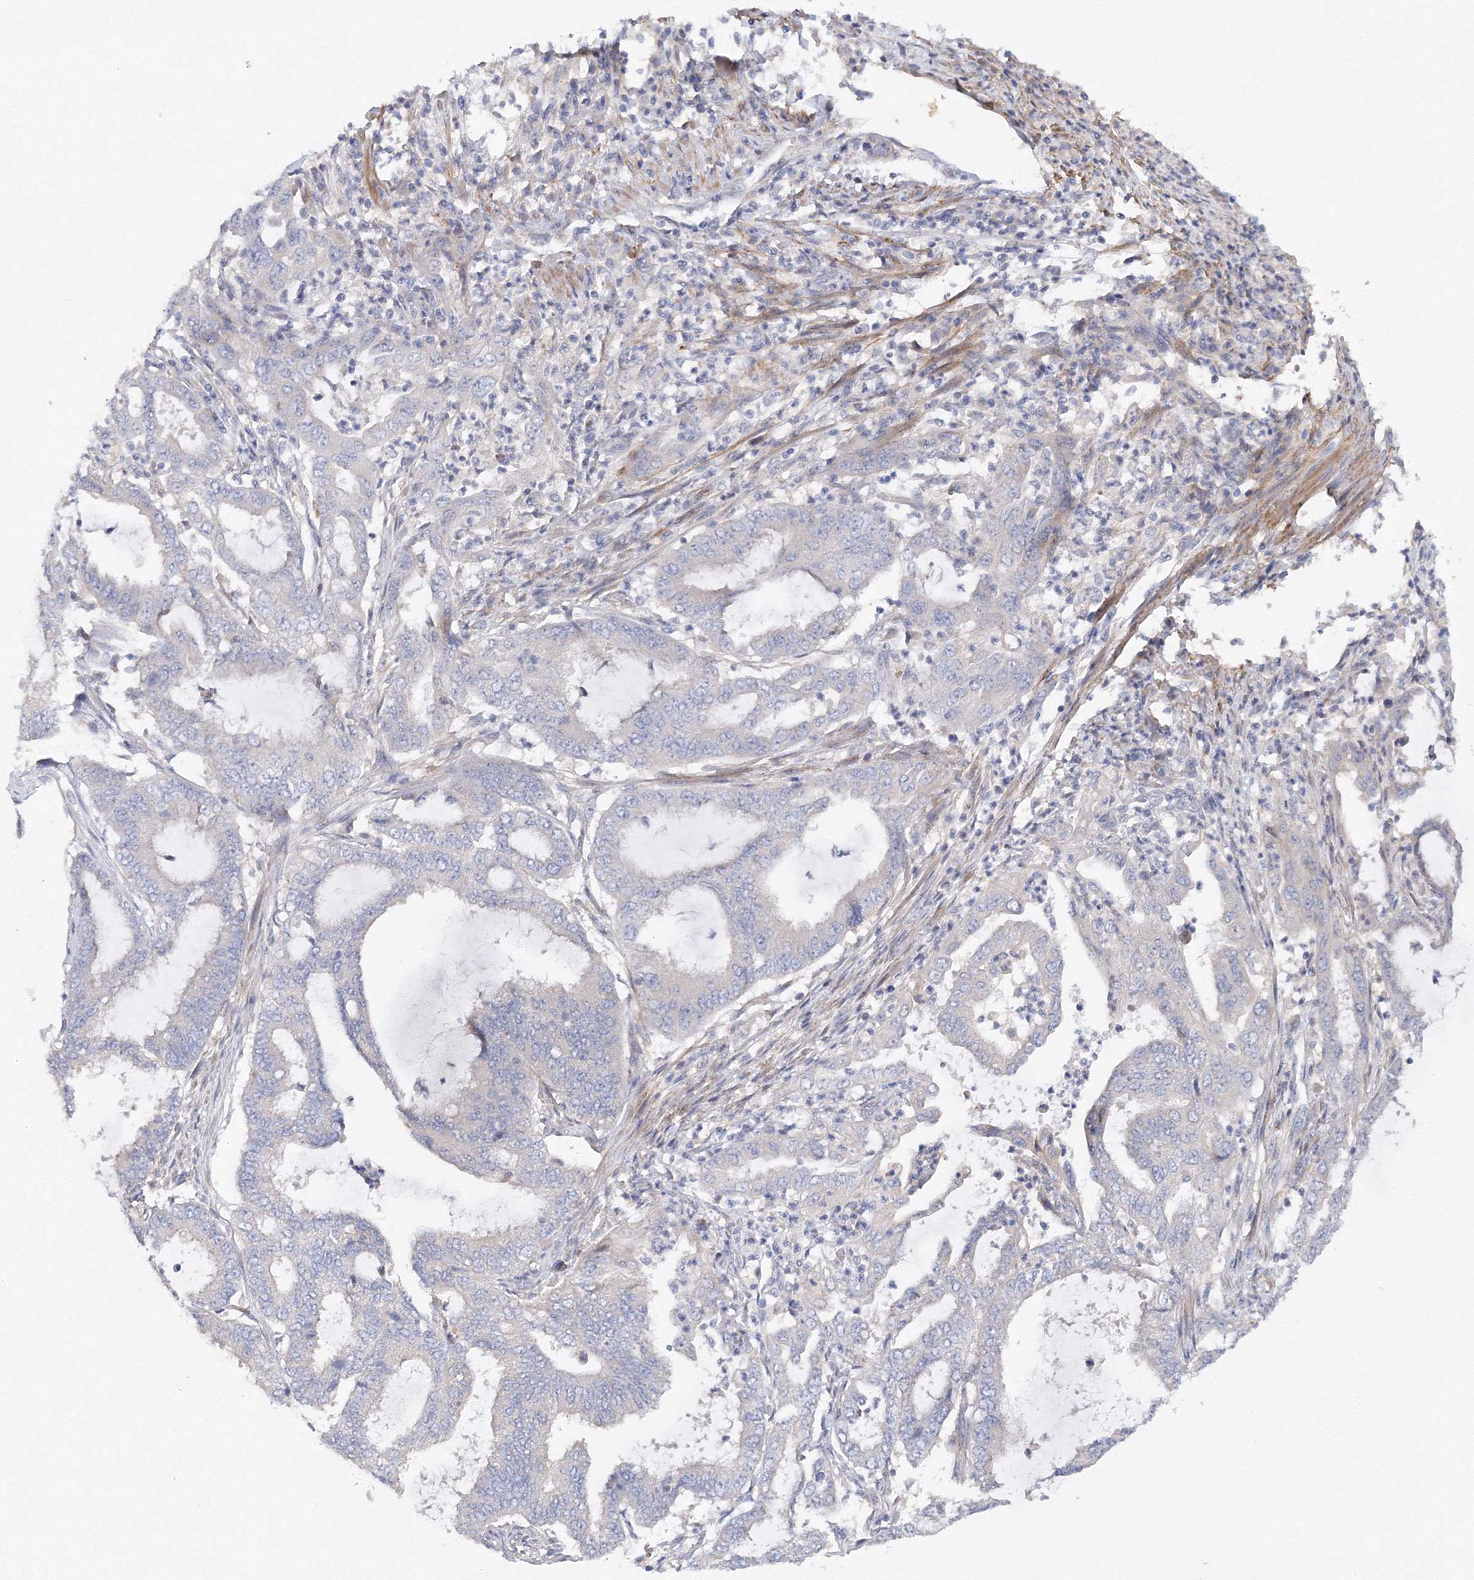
{"staining": {"intensity": "negative", "quantity": "none", "location": "none"}, "tissue": "endometrial cancer", "cell_type": "Tumor cells", "image_type": "cancer", "snomed": [{"axis": "morphology", "description": "Adenocarcinoma, NOS"}, {"axis": "topography", "description": "Endometrium"}], "caption": "Immunohistochemistry (IHC) histopathology image of endometrial cancer stained for a protein (brown), which demonstrates no expression in tumor cells.", "gene": "DIS3L2", "patient": {"sex": "female", "age": 51}}